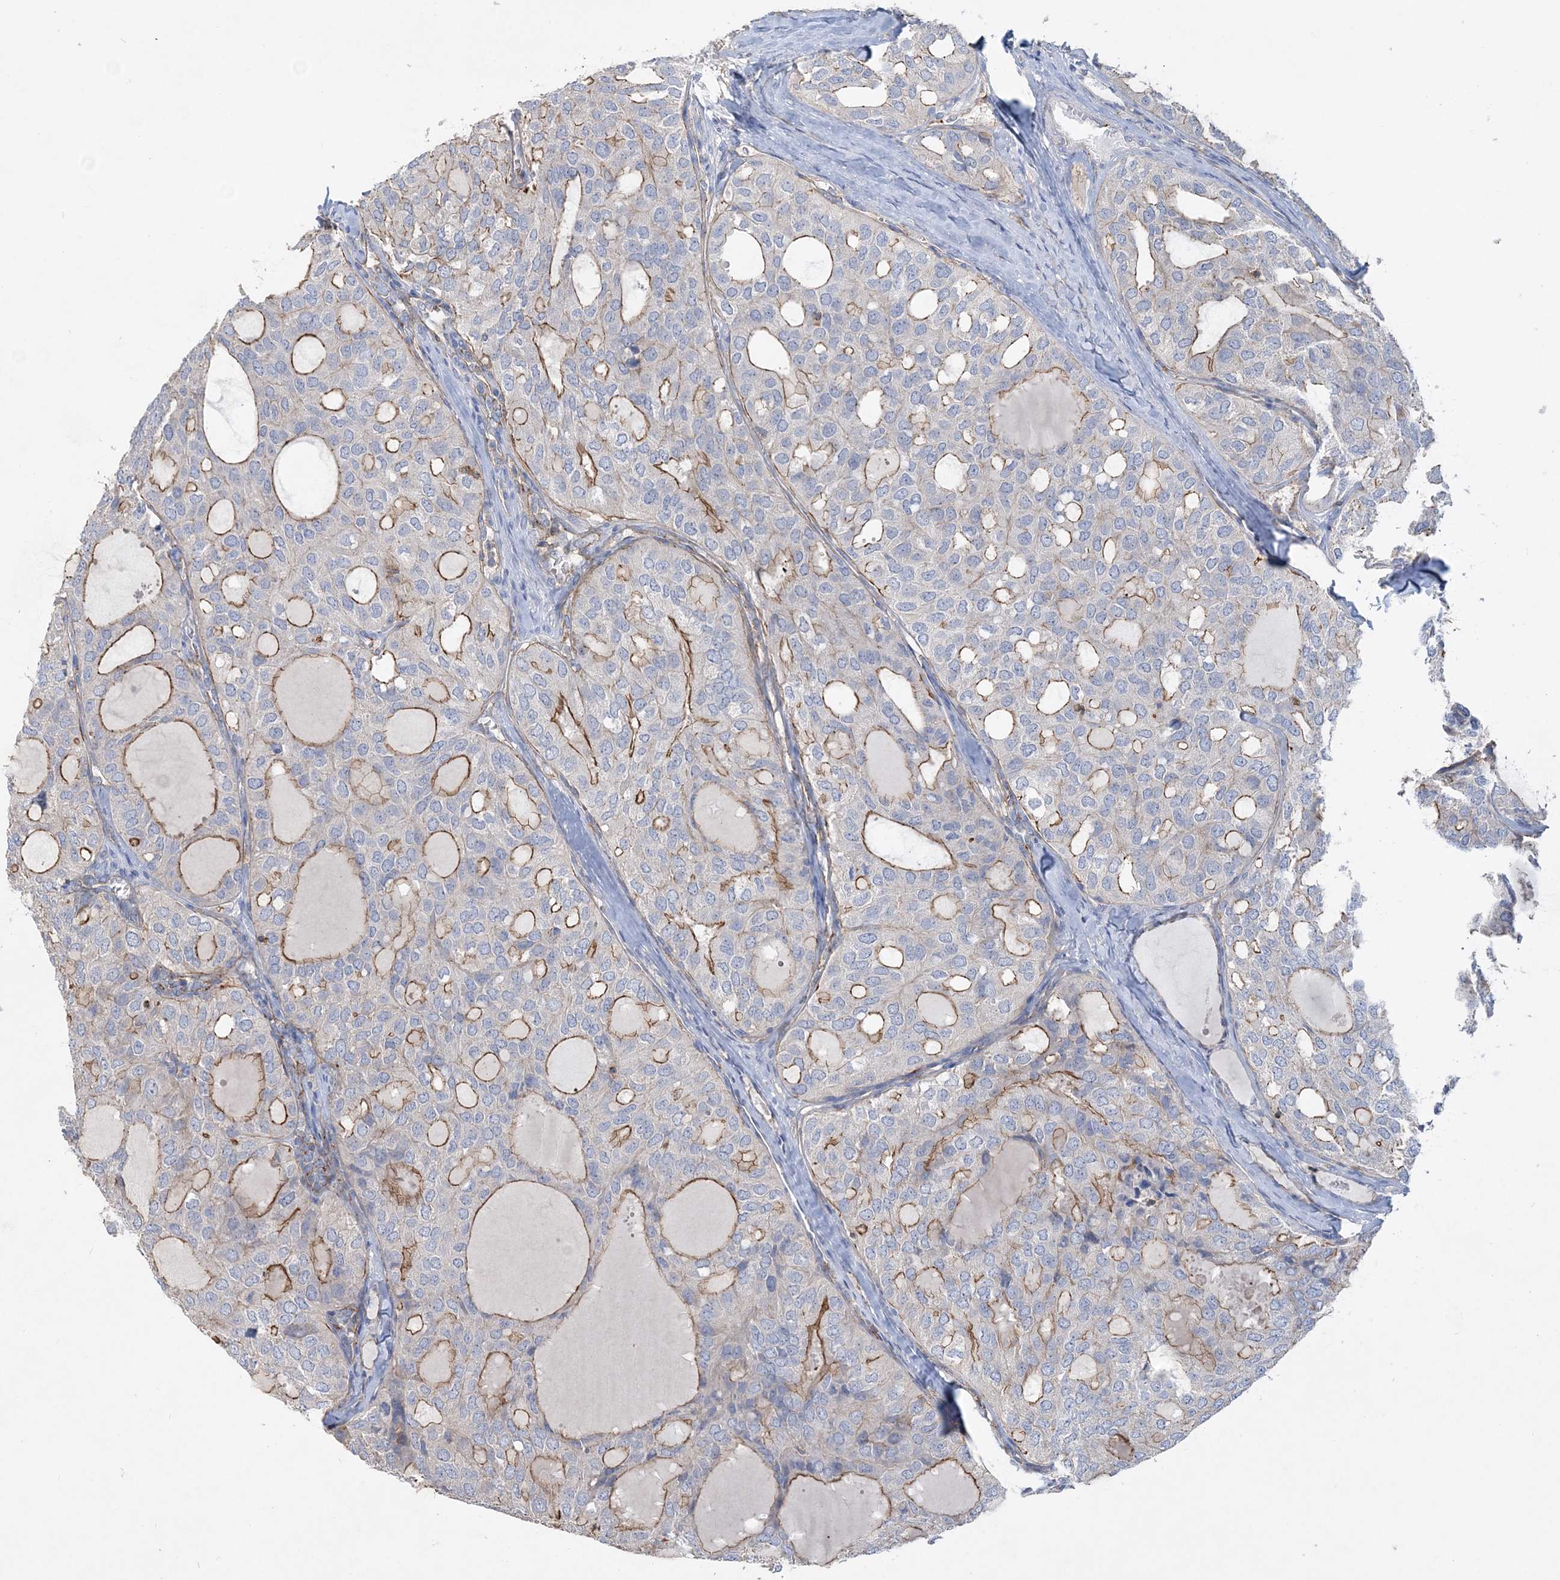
{"staining": {"intensity": "moderate", "quantity": "25%-75%", "location": "cytoplasmic/membranous"}, "tissue": "thyroid cancer", "cell_type": "Tumor cells", "image_type": "cancer", "snomed": [{"axis": "morphology", "description": "Follicular adenoma carcinoma, NOS"}, {"axis": "topography", "description": "Thyroid gland"}], "caption": "Immunohistochemistry staining of thyroid cancer (follicular adenoma carcinoma), which shows medium levels of moderate cytoplasmic/membranous expression in approximately 25%-75% of tumor cells indicating moderate cytoplasmic/membranous protein expression. The staining was performed using DAB (brown) for protein detection and nuclei were counterstained in hematoxylin (blue).", "gene": "PIGC", "patient": {"sex": "male", "age": 75}}